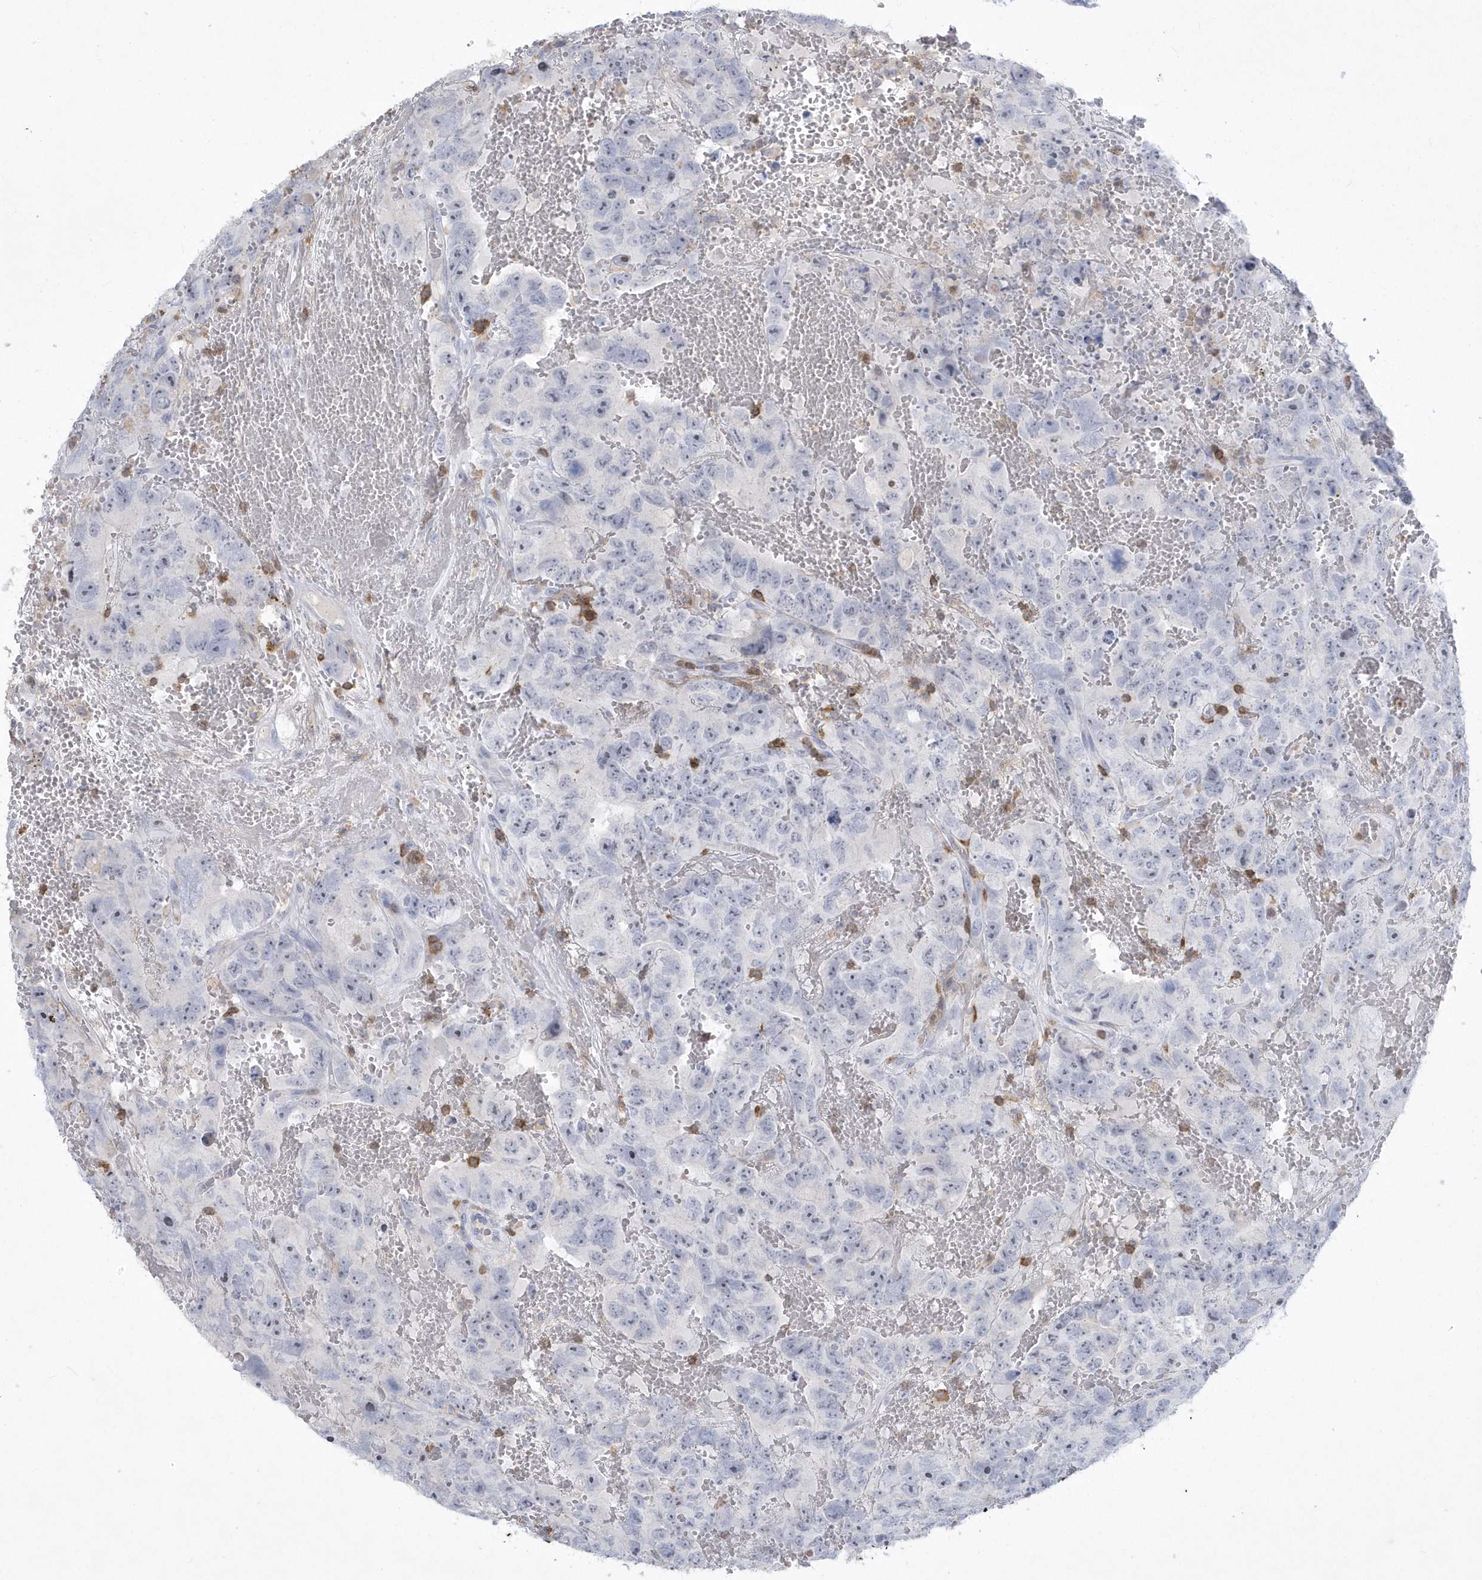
{"staining": {"intensity": "negative", "quantity": "none", "location": "none"}, "tissue": "testis cancer", "cell_type": "Tumor cells", "image_type": "cancer", "snomed": [{"axis": "morphology", "description": "Carcinoma, Embryonal, NOS"}, {"axis": "topography", "description": "Testis"}], "caption": "The immunohistochemistry photomicrograph has no significant staining in tumor cells of testis cancer (embryonal carcinoma) tissue.", "gene": "PSD4", "patient": {"sex": "male", "age": 45}}